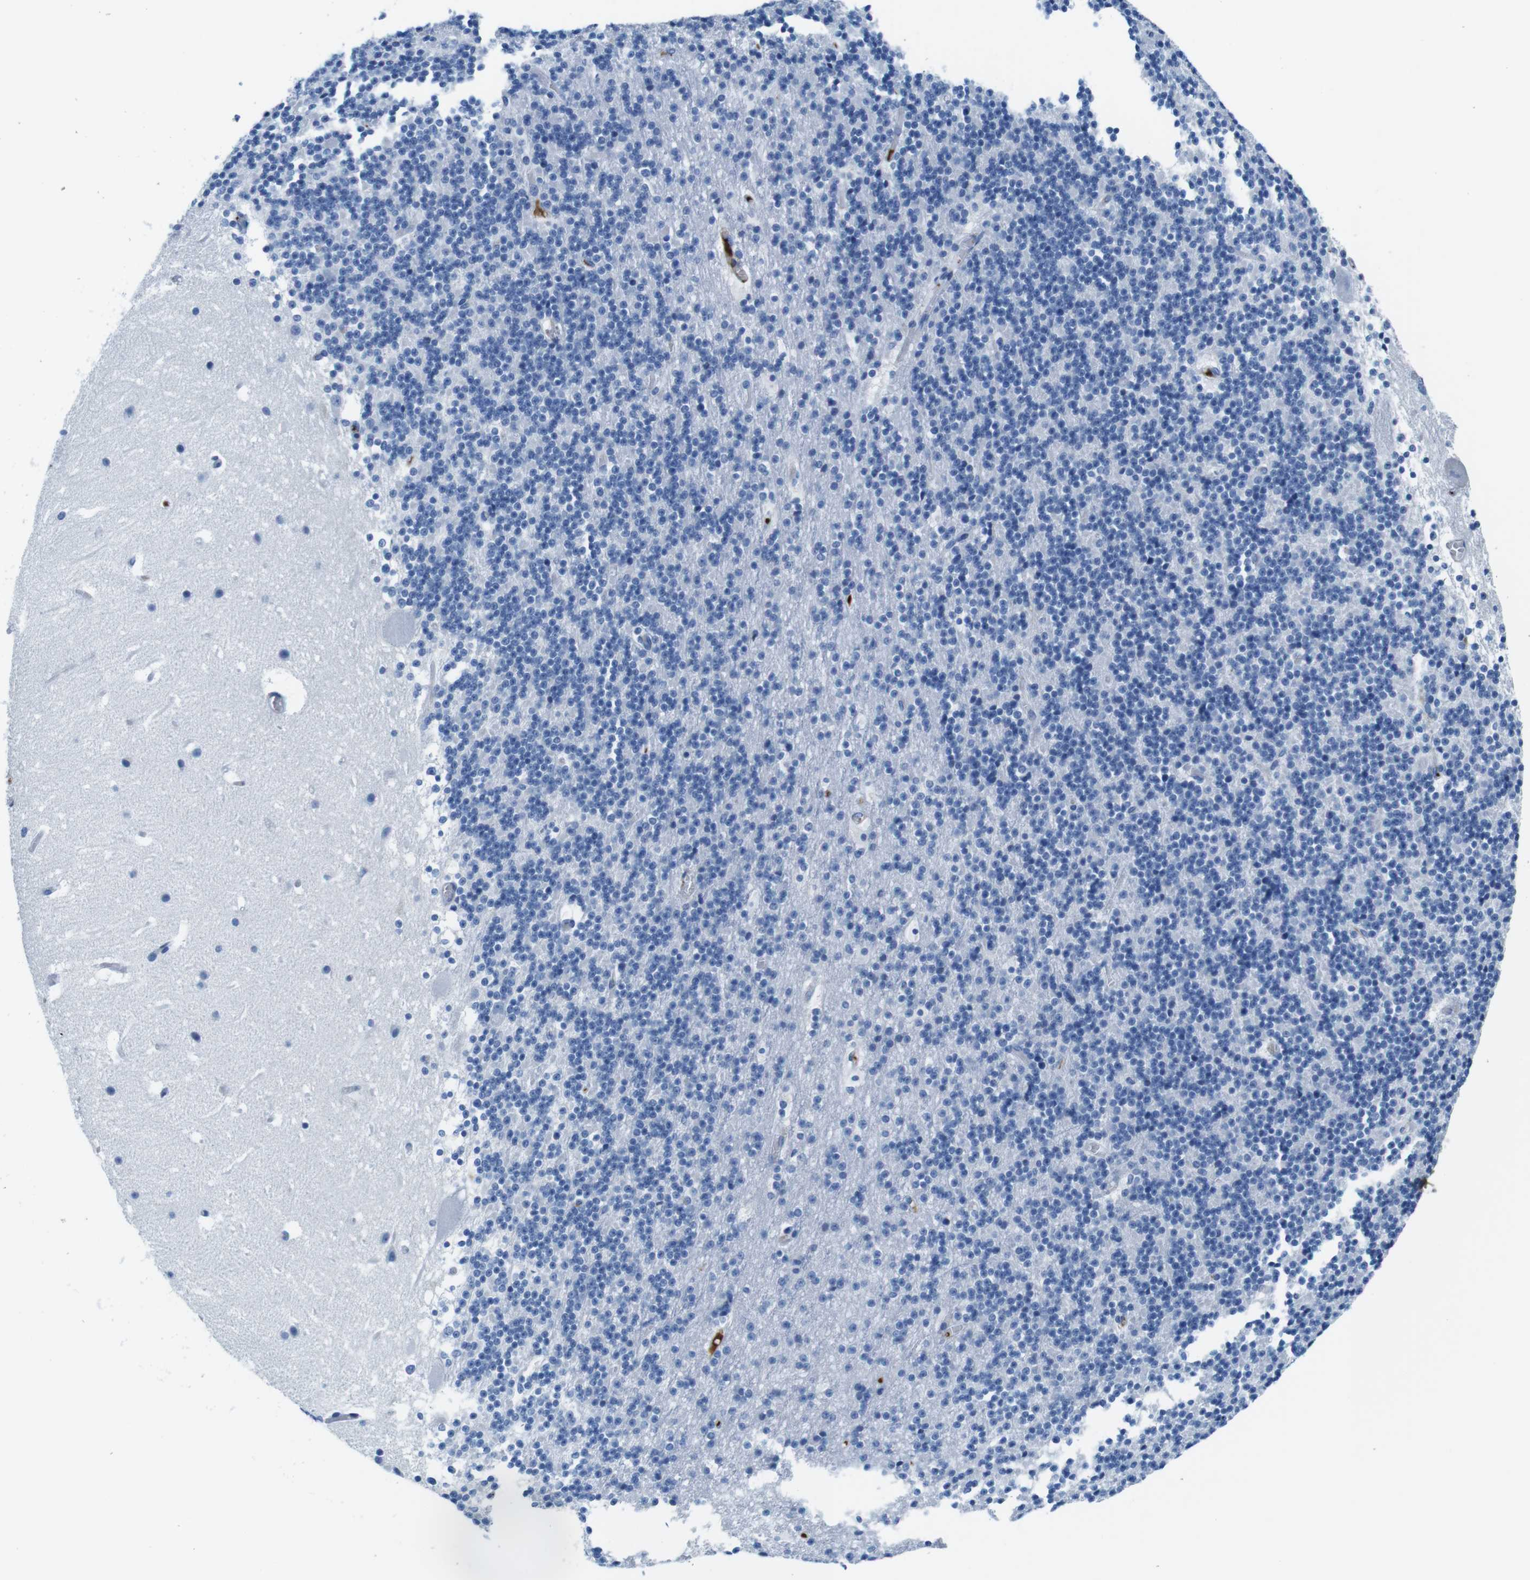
{"staining": {"intensity": "negative", "quantity": "none", "location": "none"}, "tissue": "cerebellum", "cell_type": "Cells in granular layer", "image_type": "normal", "snomed": [{"axis": "morphology", "description": "Normal tissue, NOS"}, {"axis": "topography", "description": "Cerebellum"}], "caption": "Immunohistochemistry (IHC) of unremarkable cerebellum demonstrates no staining in cells in granular layer.", "gene": "IGKC", "patient": {"sex": "male", "age": 45}}